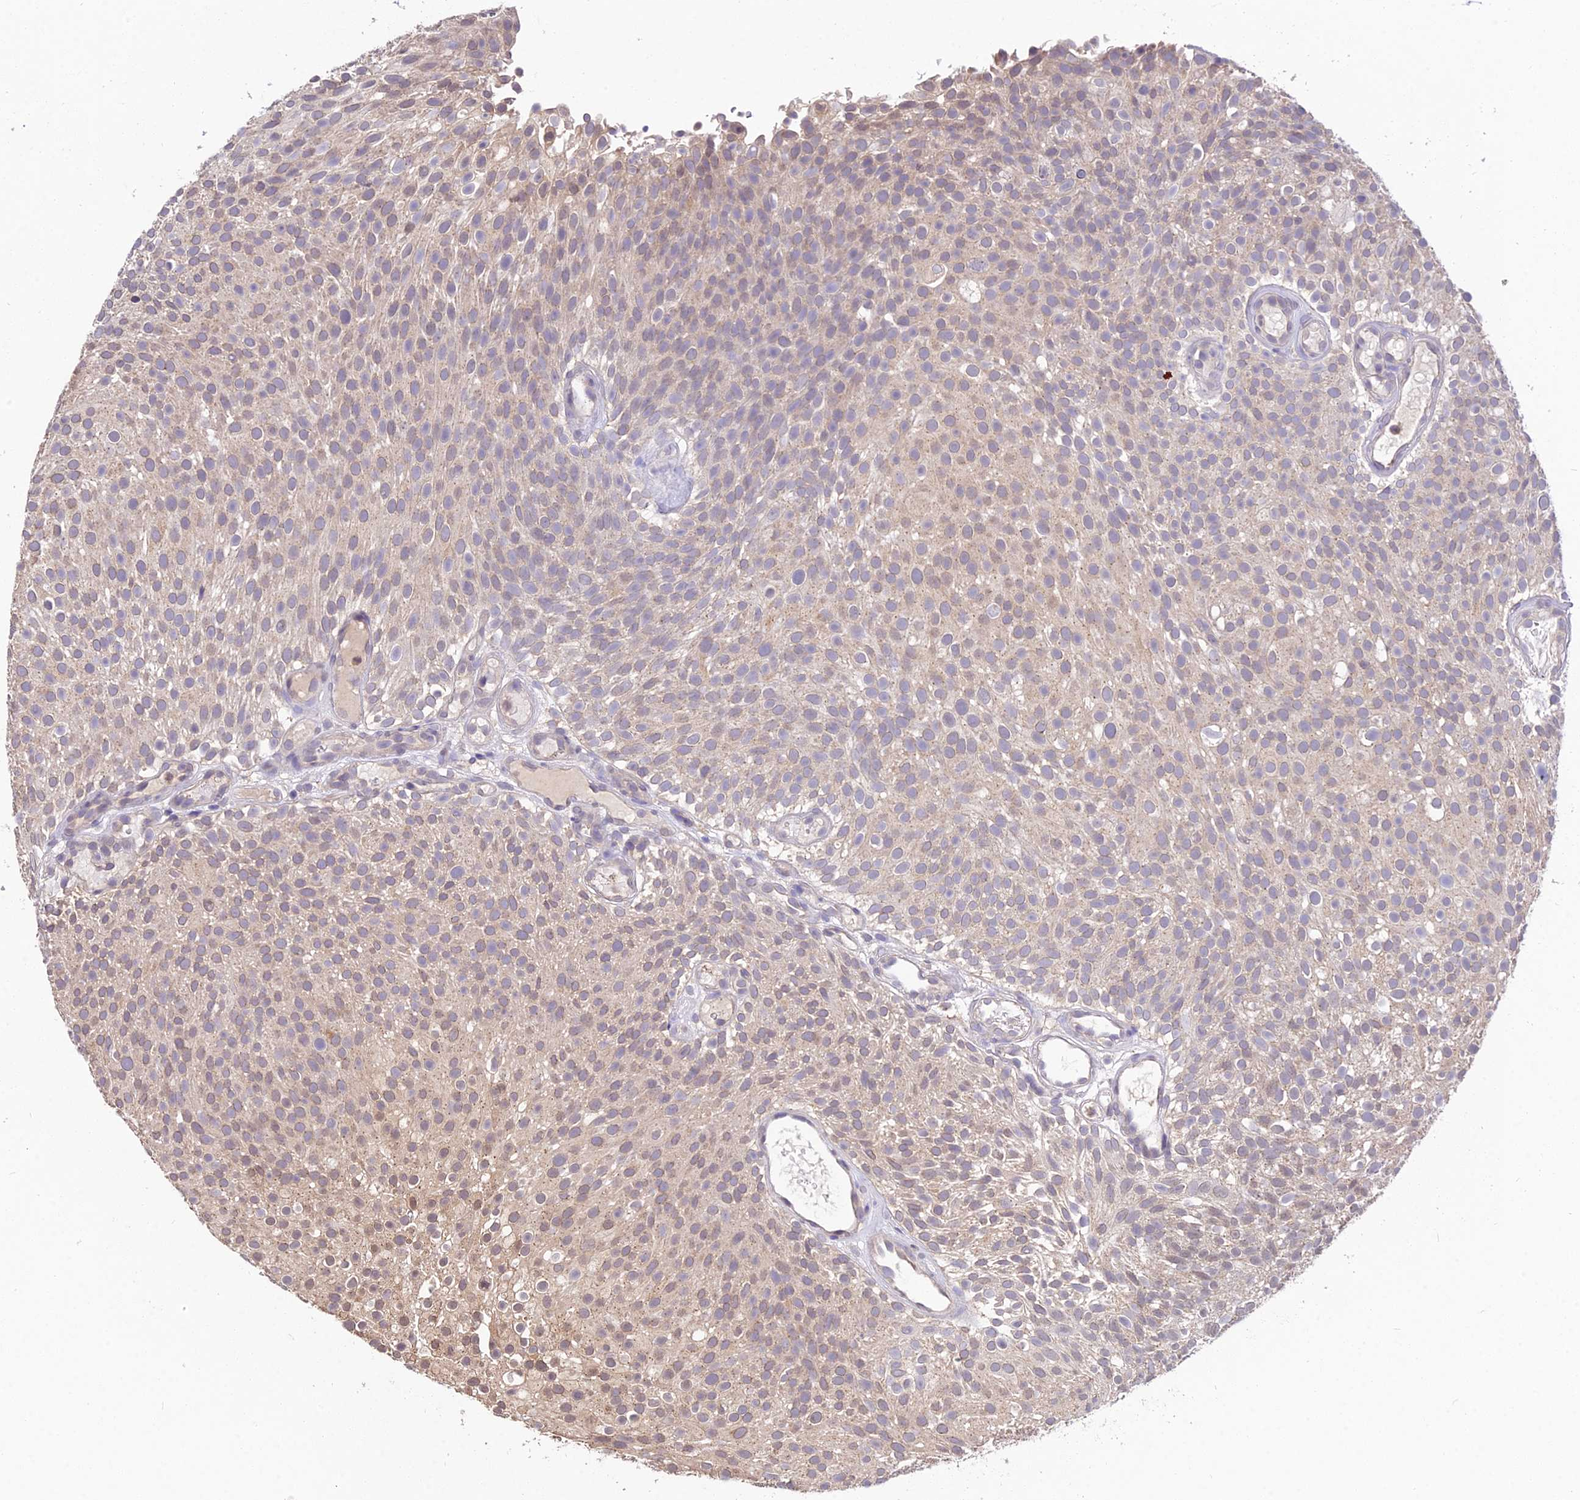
{"staining": {"intensity": "moderate", "quantity": "25%-75%", "location": "cytoplasmic/membranous,nuclear"}, "tissue": "urothelial cancer", "cell_type": "Tumor cells", "image_type": "cancer", "snomed": [{"axis": "morphology", "description": "Urothelial carcinoma, Low grade"}, {"axis": "topography", "description": "Urinary bladder"}], "caption": "DAB immunohistochemical staining of urothelial carcinoma (low-grade) displays moderate cytoplasmic/membranous and nuclear protein staining in approximately 25%-75% of tumor cells.", "gene": "PGK1", "patient": {"sex": "male", "age": 78}}